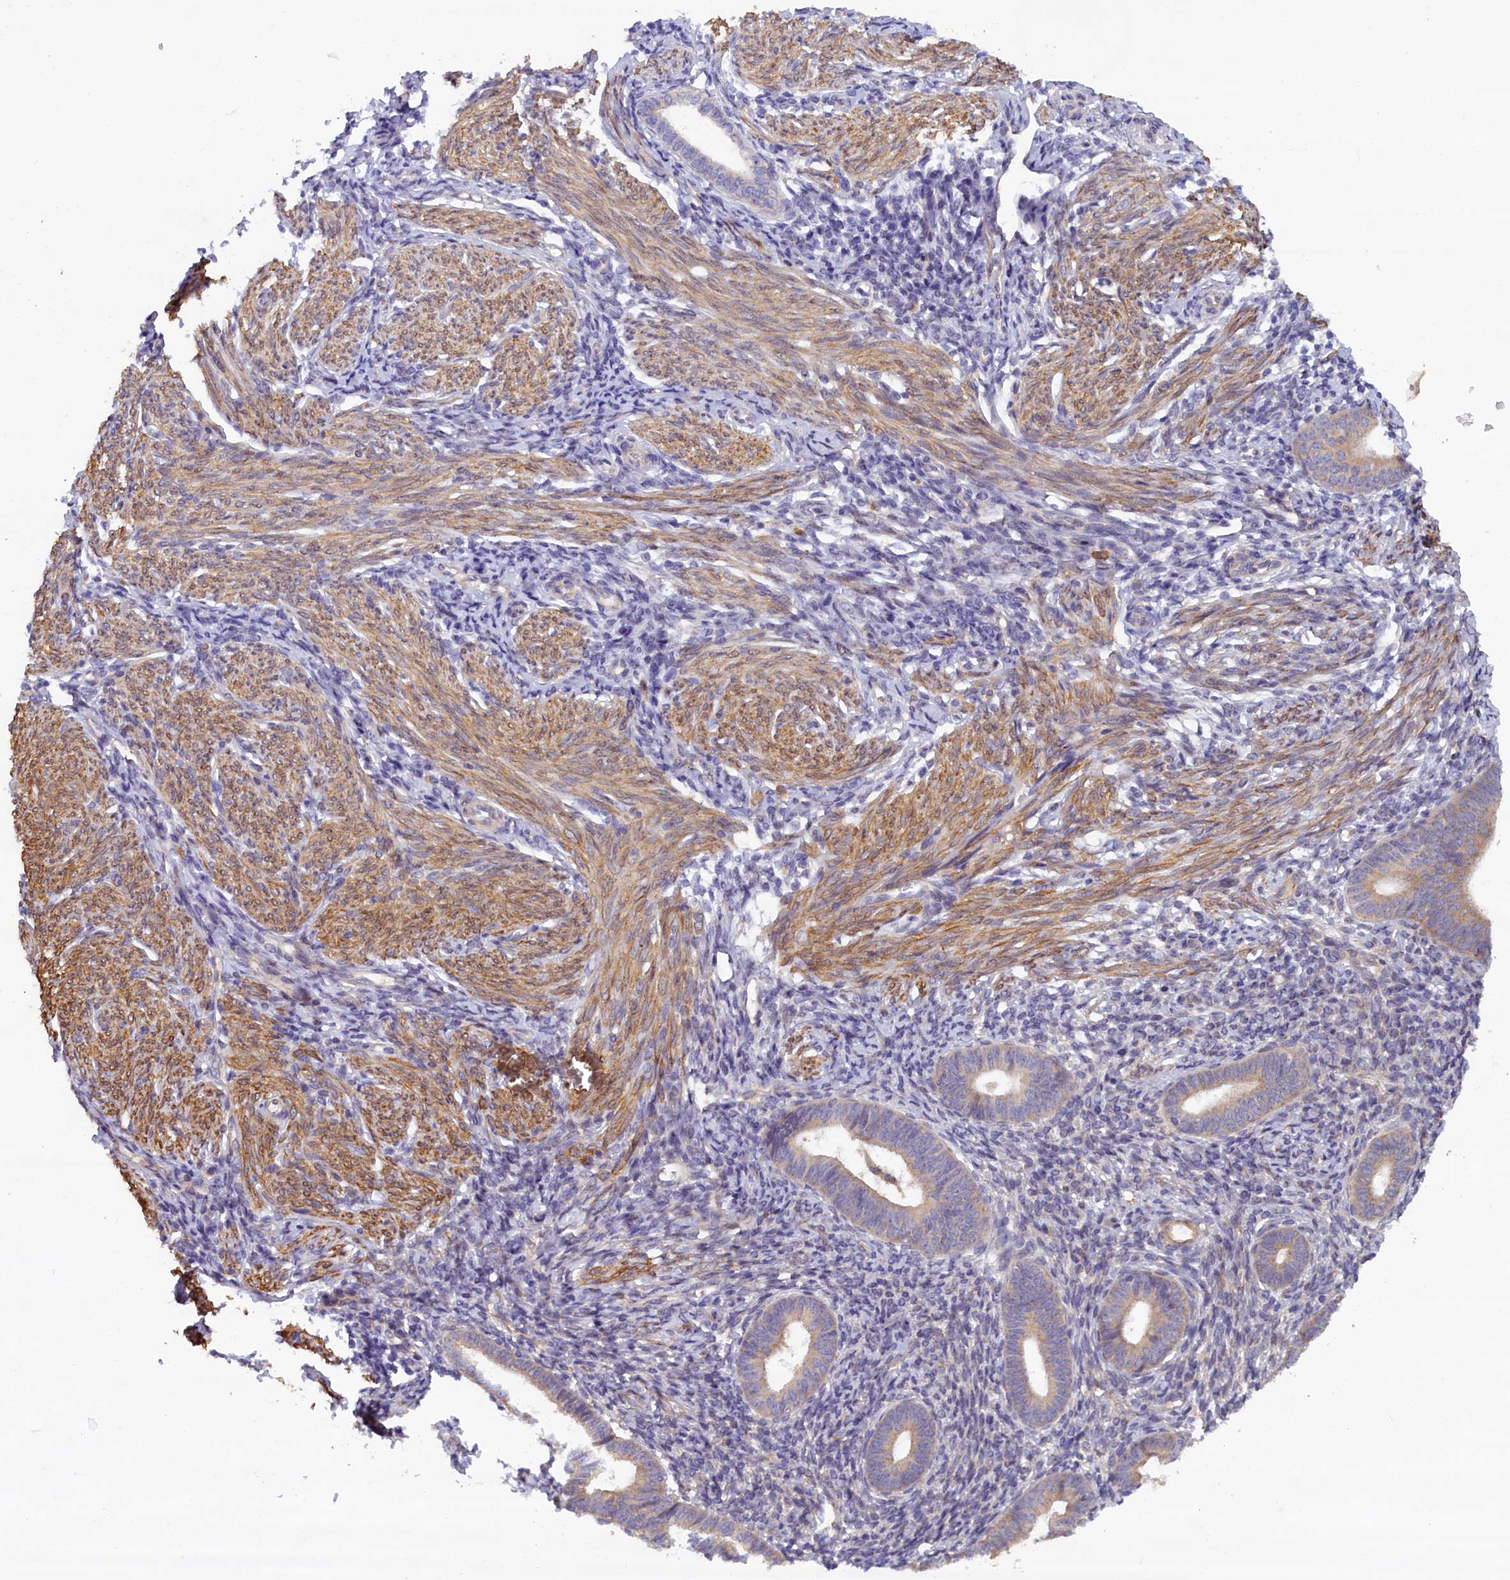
{"staining": {"intensity": "weak", "quantity": "25%-75%", "location": "cytoplasmic/membranous"}, "tissue": "endometrium", "cell_type": "Cells in endometrial stroma", "image_type": "normal", "snomed": [{"axis": "morphology", "description": "Normal tissue, NOS"}, {"axis": "morphology", "description": "Adenocarcinoma, NOS"}, {"axis": "topography", "description": "Endometrium"}], "caption": "About 25%-75% of cells in endometrial stroma in normal human endometrium display weak cytoplasmic/membranous protein positivity as visualized by brown immunohistochemical staining.", "gene": "CCDC9B", "patient": {"sex": "female", "age": 57}}